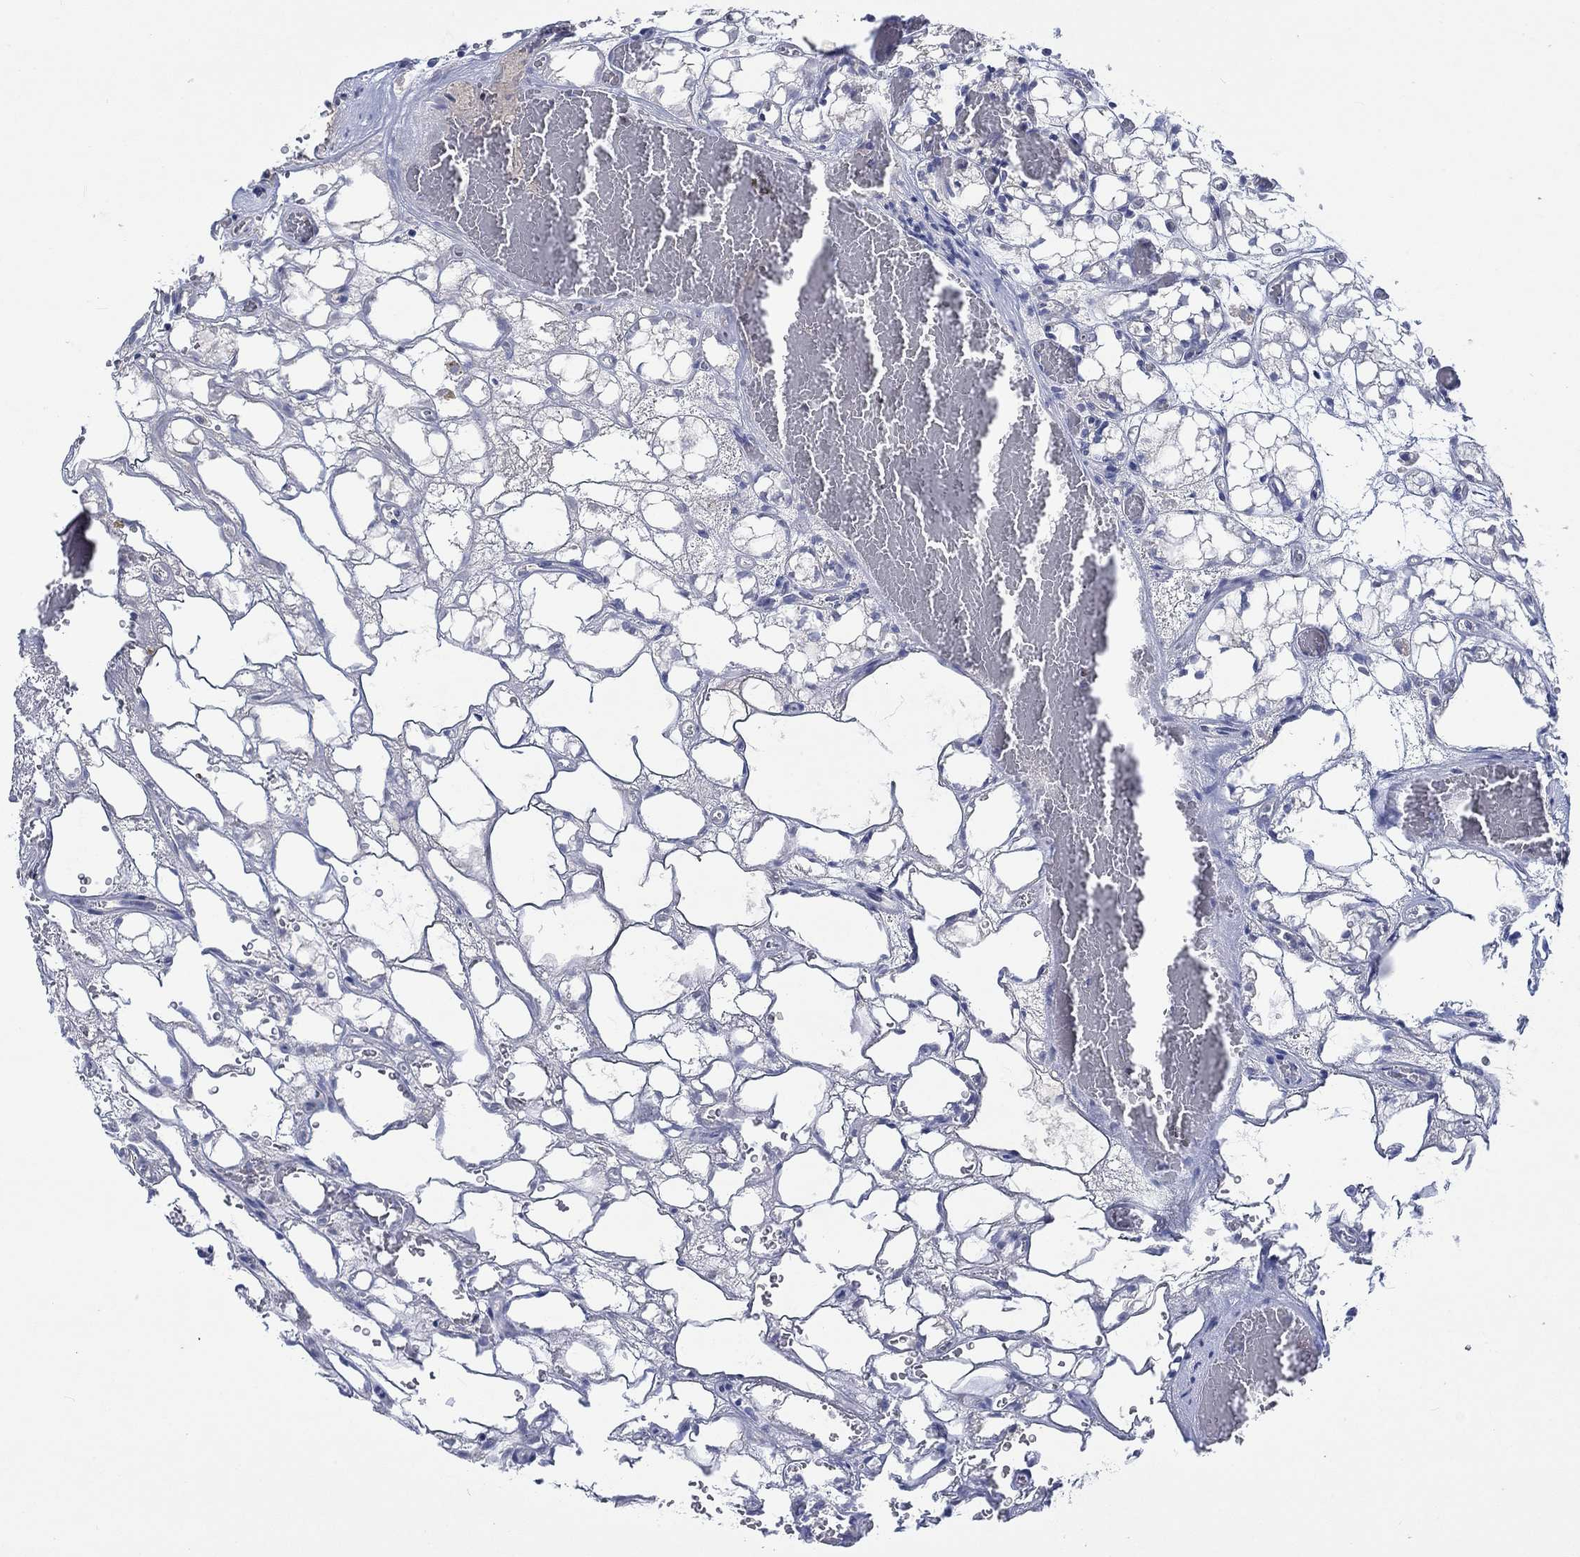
{"staining": {"intensity": "negative", "quantity": "none", "location": "none"}, "tissue": "renal cancer", "cell_type": "Tumor cells", "image_type": "cancer", "snomed": [{"axis": "morphology", "description": "Adenocarcinoma, NOS"}, {"axis": "topography", "description": "Kidney"}], "caption": "The IHC micrograph has no significant positivity in tumor cells of renal adenocarcinoma tissue. Nuclei are stained in blue.", "gene": "HTN1", "patient": {"sex": "female", "age": 69}}